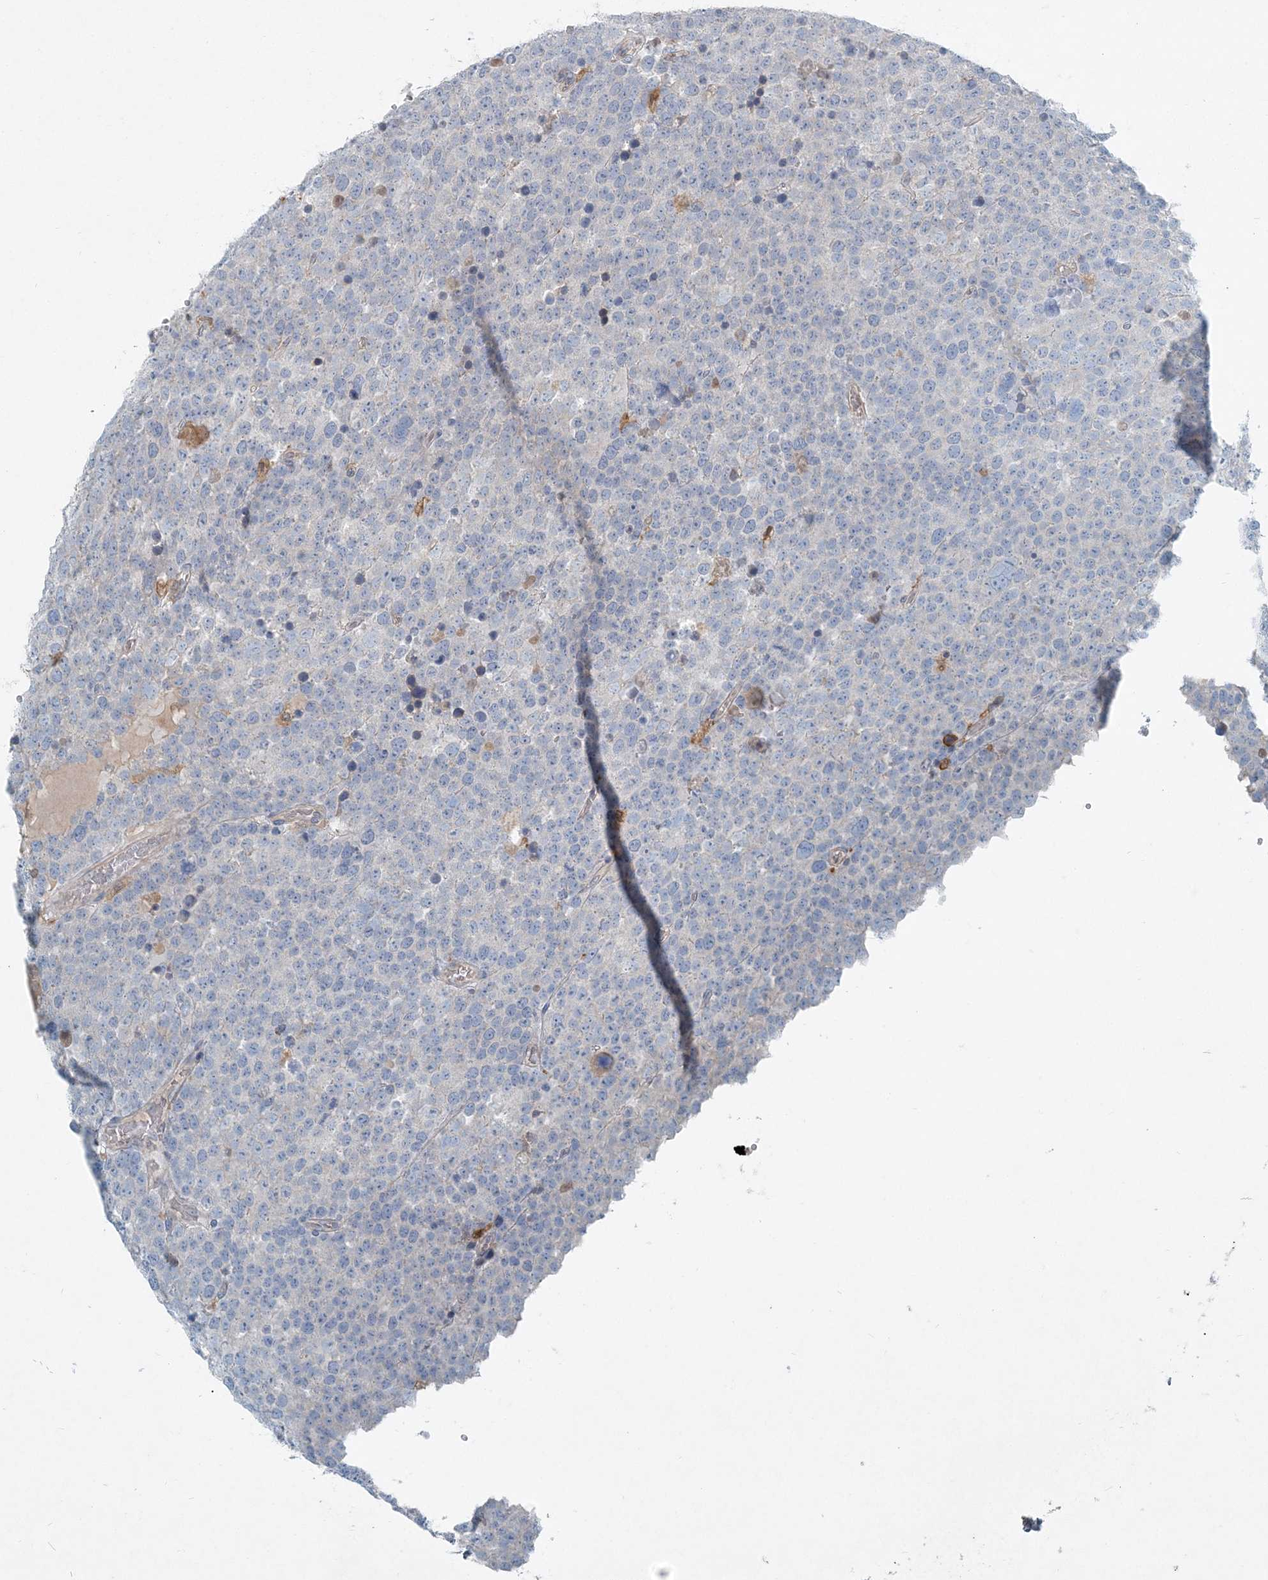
{"staining": {"intensity": "negative", "quantity": "none", "location": "none"}, "tissue": "testis cancer", "cell_type": "Tumor cells", "image_type": "cancer", "snomed": [{"axis": "morphology", "description": "Seminoma, NOS"}, {"axis": "topography", "description": "Testis"}], "caption": "Immunohistochemical staining of human testis seminoma demonstrates no significant positivity in tumor cells. (DAB (3,3'-diaminobenzidine) immunohistochemistry (IHC) visualized using brightfield microscopy, high magnification).", "gene": "ARMH1", "patient": {"sex": "male", "age": 71}}